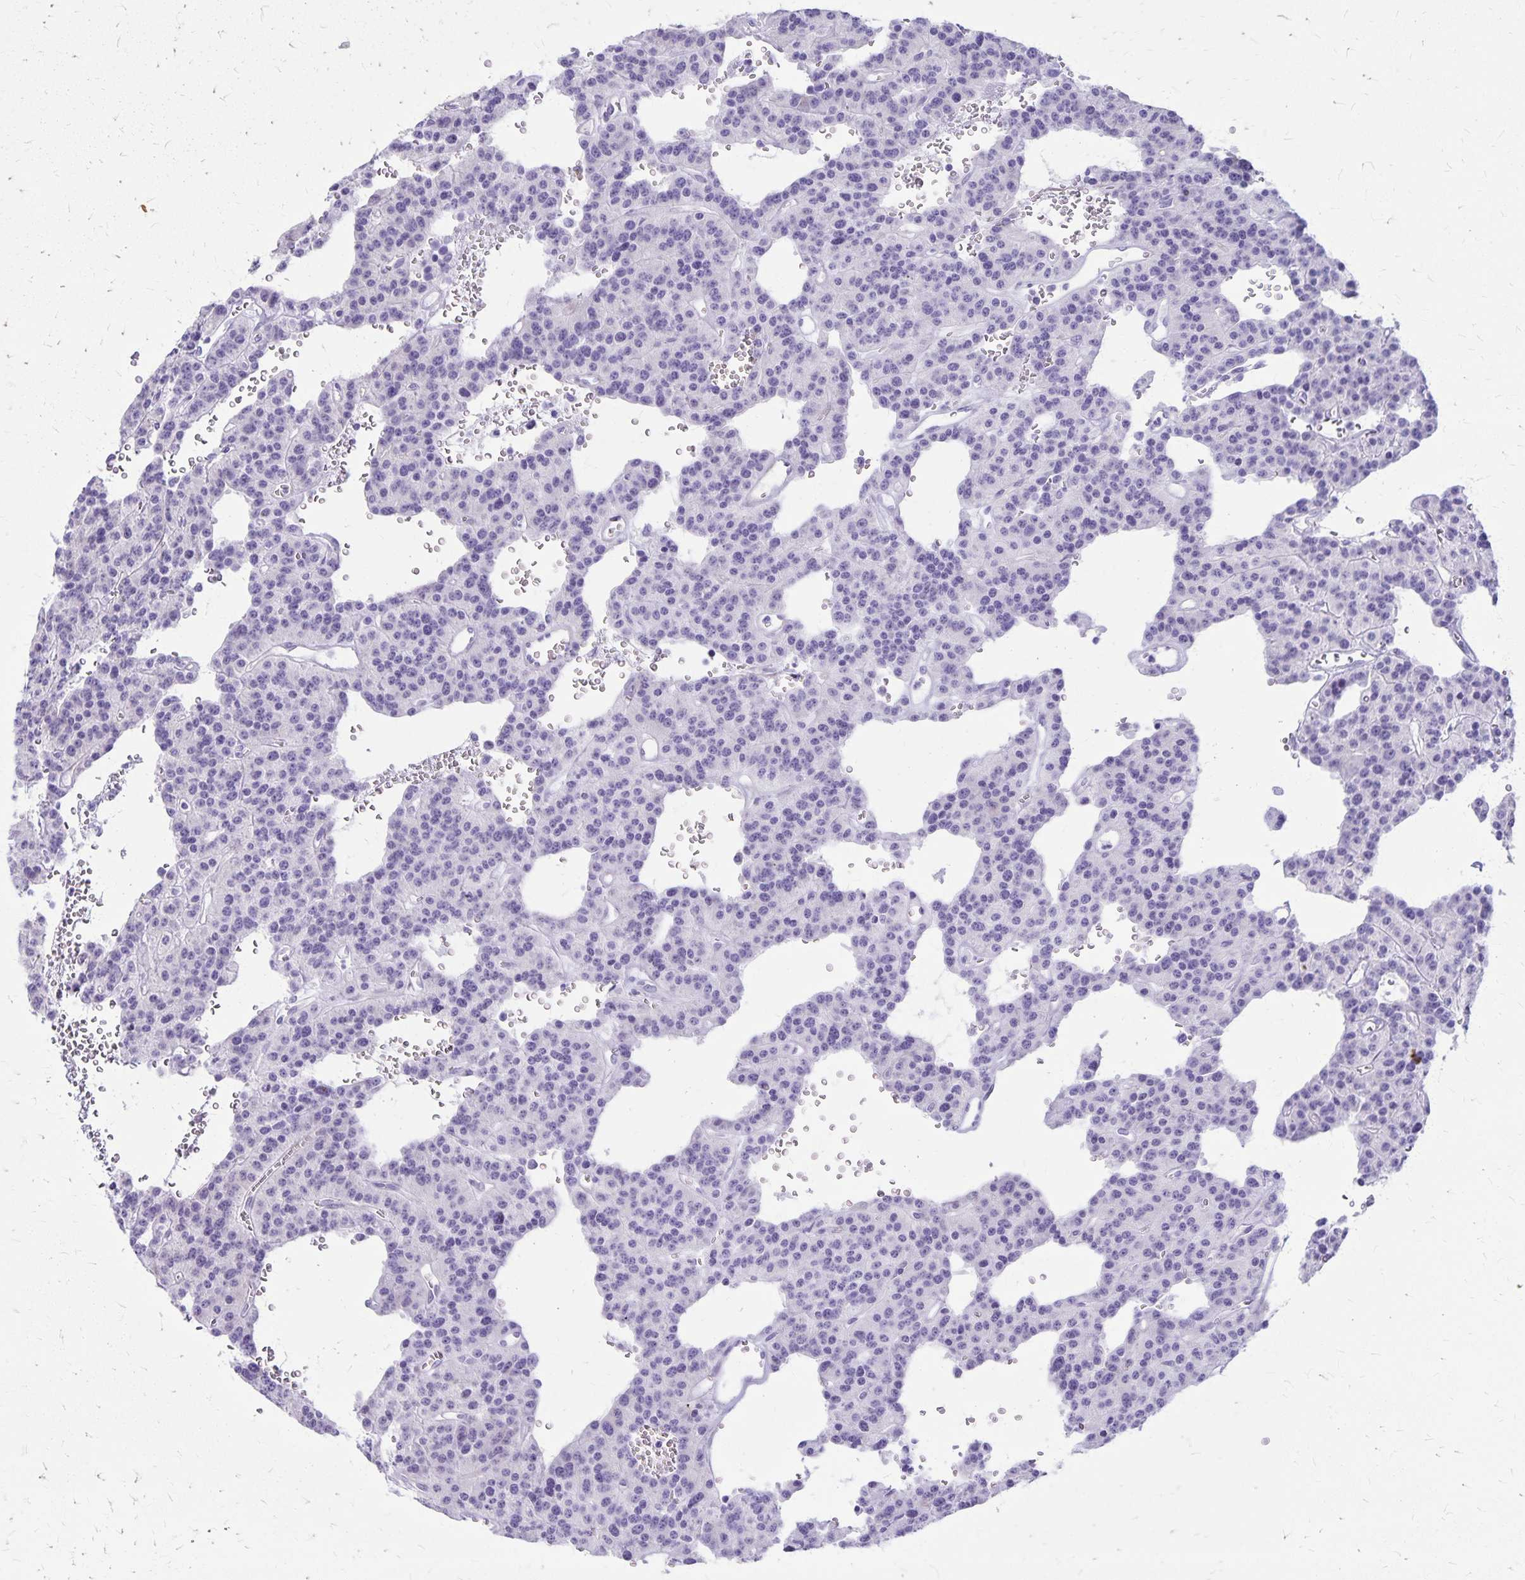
{"staining": {"intensity": "negative", "quantity": "none", "location": "none"}, "tissue": "carcinoid", "cell_type": "Tumor cells", "image_type": "cancer", "snomed": [{"axis": "morphology", "description": "Carcinoid, malignant, NOS"}, {"axis": "topography", "description": "Lung"}], "caption": "A high-resolution photomicrograph shows IHC staining of carcinoid (malignant), which demonstrates no significant staining in tumor cells.", "gene": "DEFA5", "patient": {"sex": "female", "age": 71}}